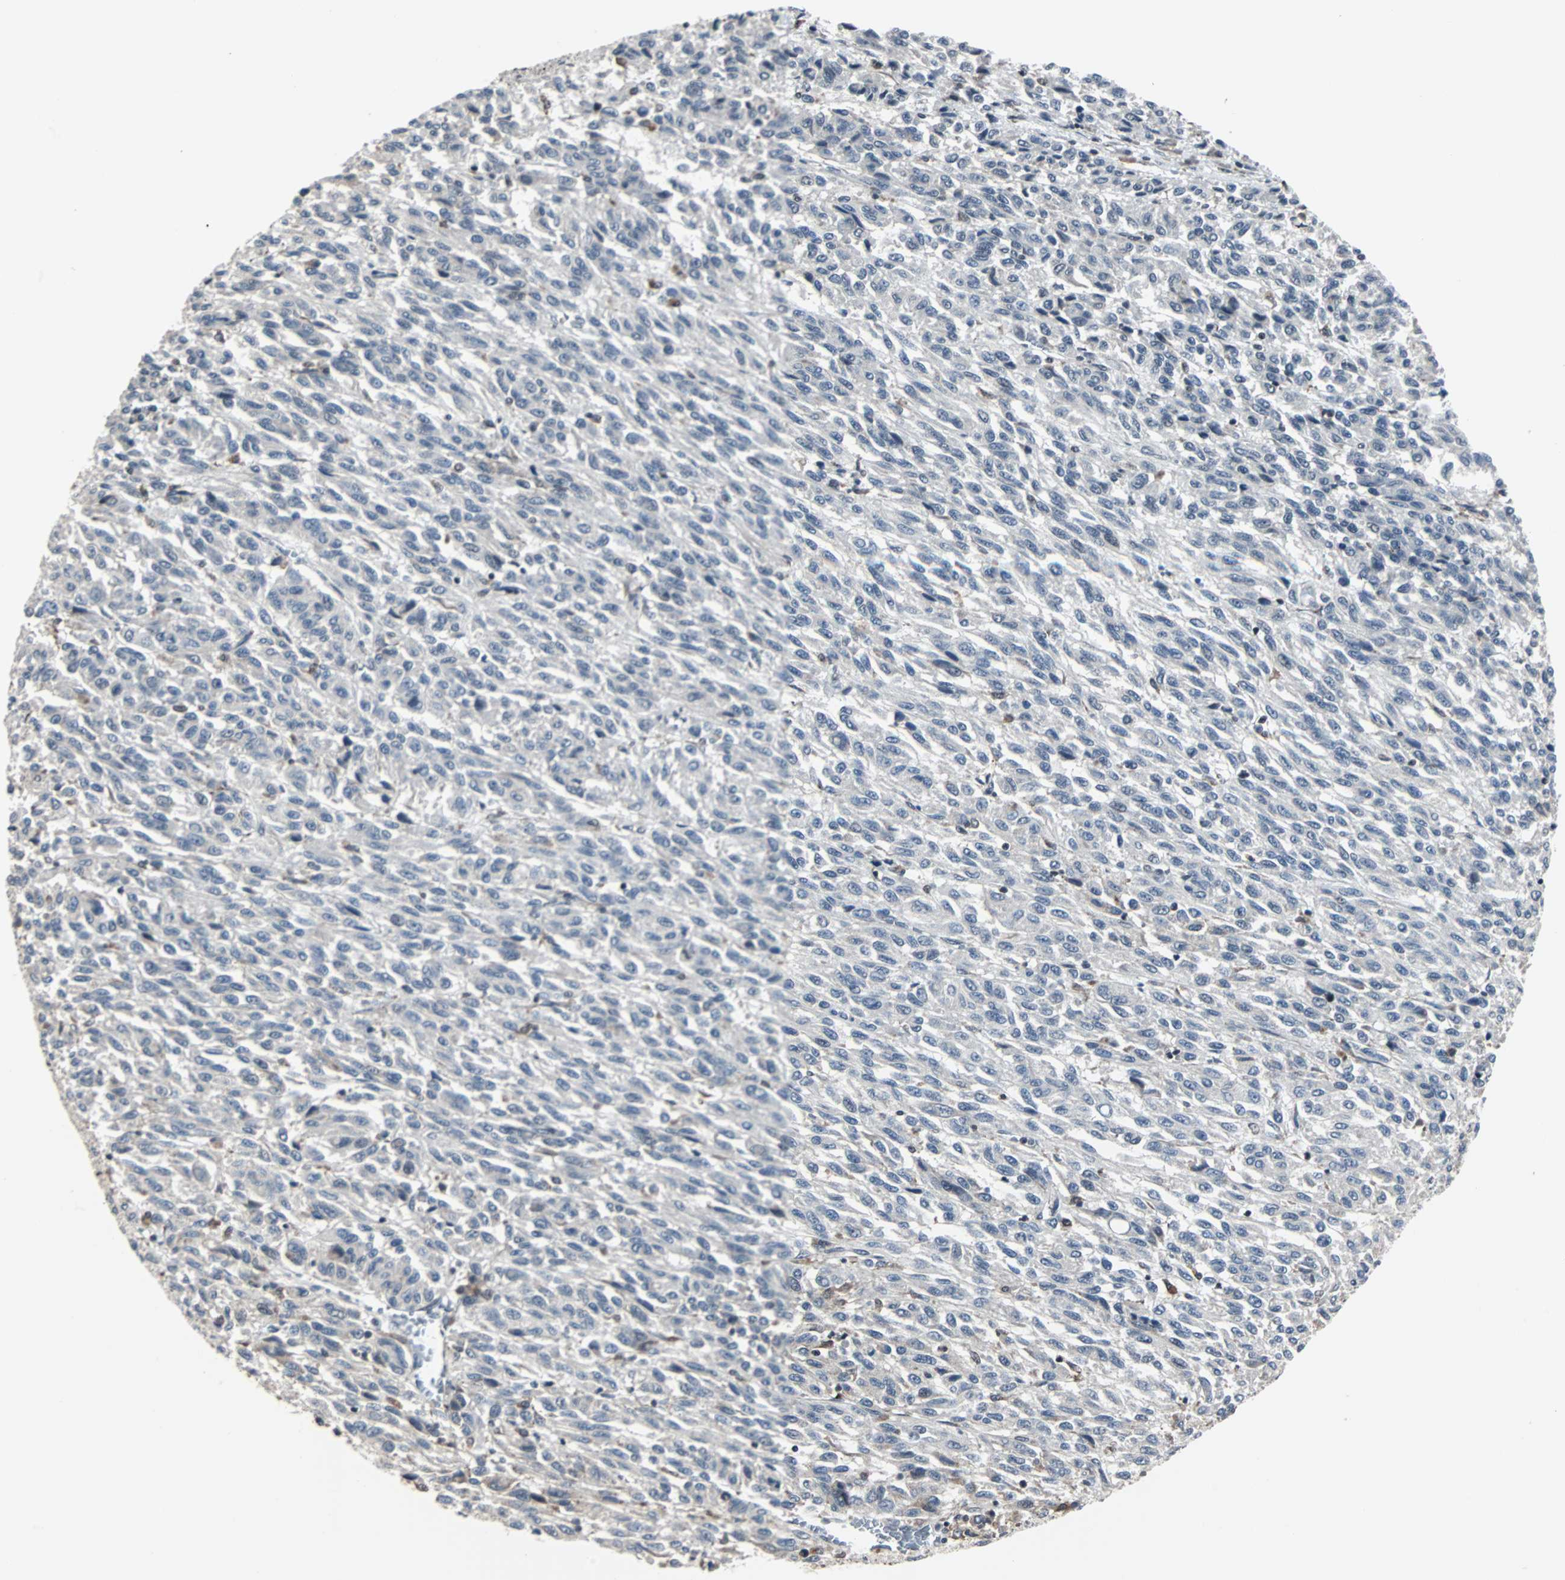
{"staining": {"intensity": "negative", "quantity": "none", "location": "none"}, "tissue": "melanoma", "cell_type": "Tumor cells", "image_type": "cancer", "snomed": [{"axis": "morphology", "description": "Malignant melanoma, Metastatic site"}, {"axis": "topography", "description": "Lung"}], "caption": "An immunohistochemistry (IHC) micrograph of malignant melanoma (metastatic site) is shown. There is no staining in tumor cells of malignant melanoma (metastatic site). The staining was performed using DAB to visualize the protein expression in brown, while the nuclei were stained in blue with hematoxylin (Magnification: 20x).", "gene": "TERF2IP", "patient": {"sex": "male", "age": 64}}